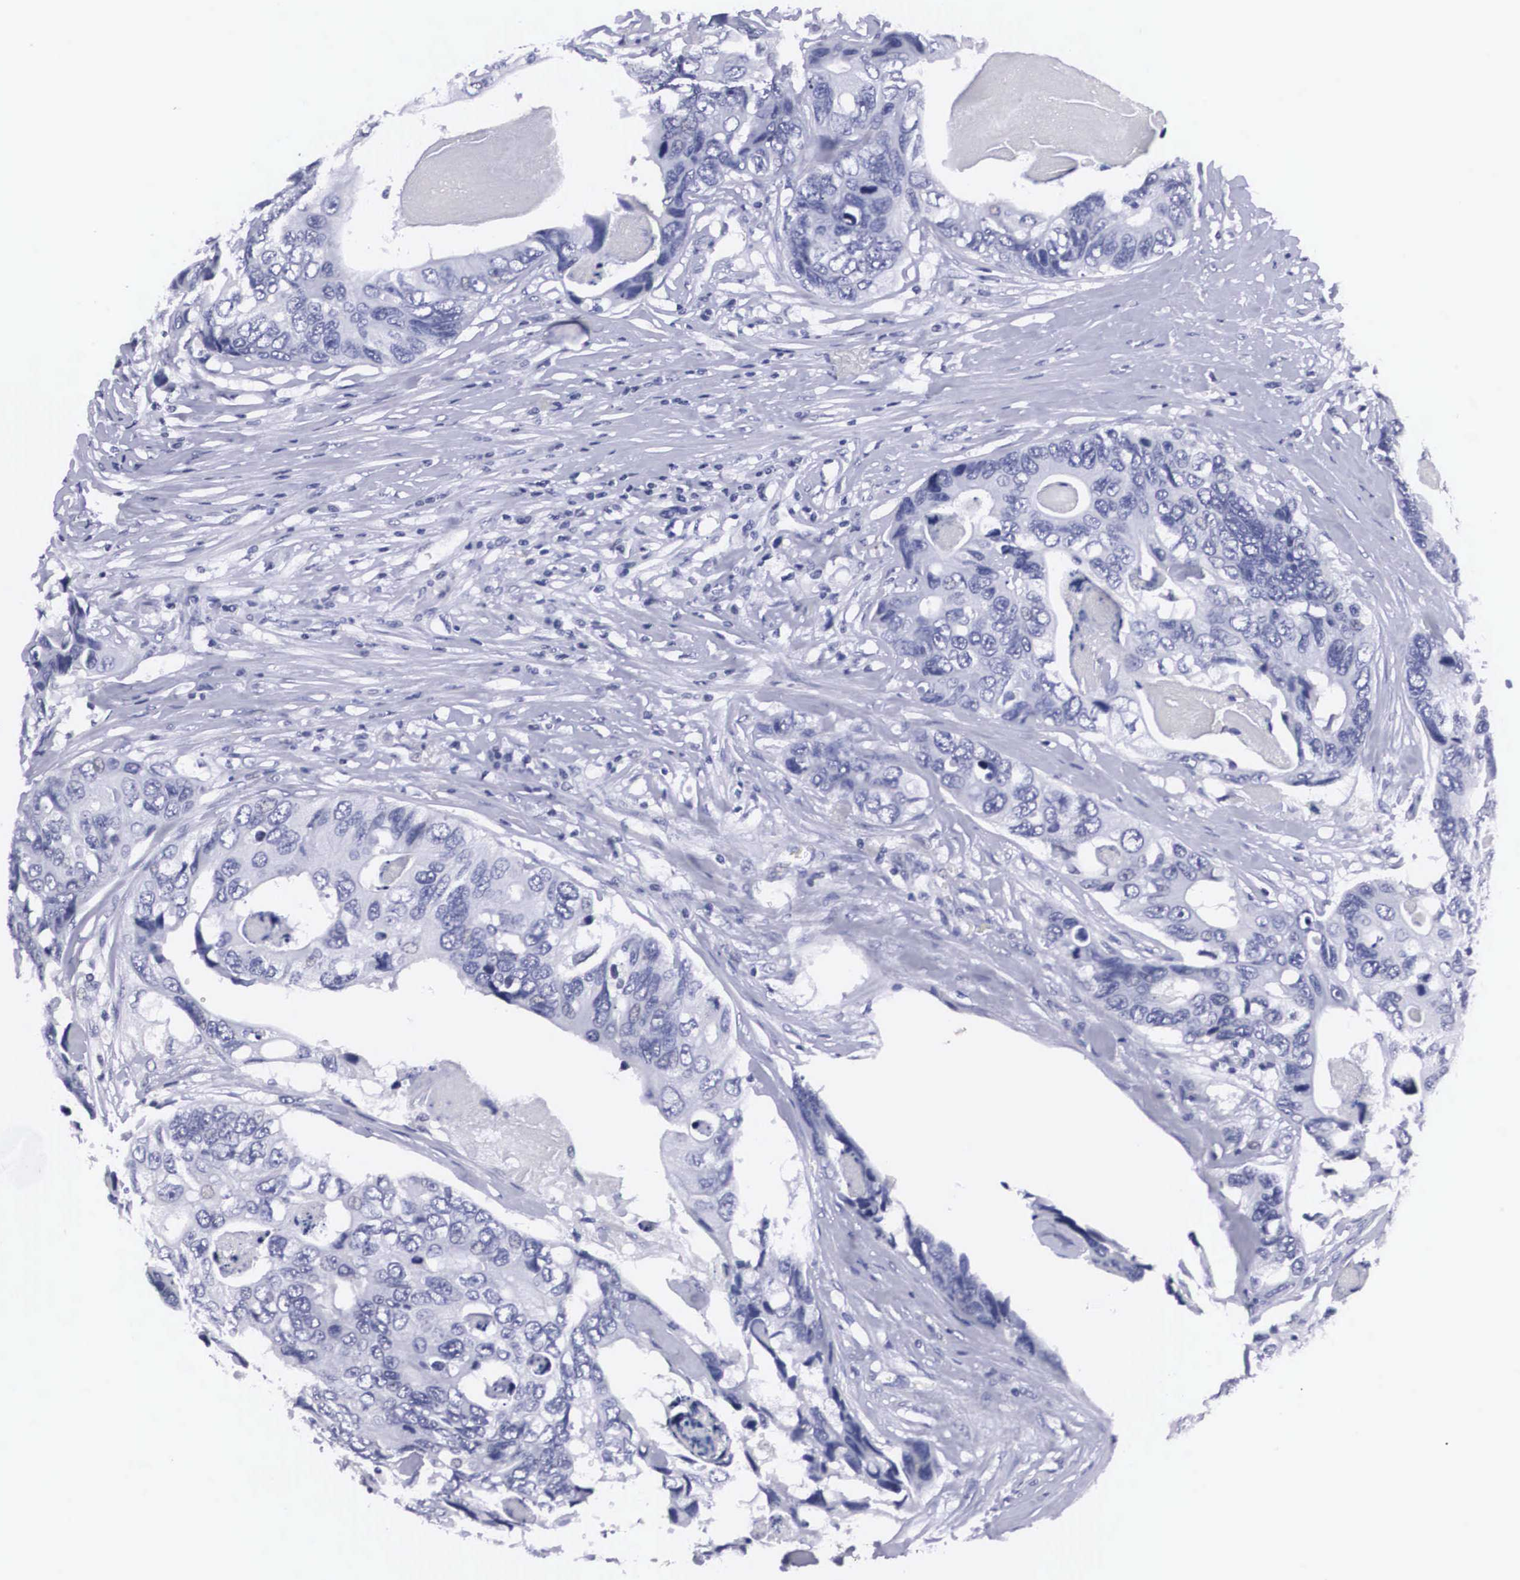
{"staining": {"intensity": "negative", "quantity": "none", "location": "none"}, "tissue": "colorectal cancer", "cell_type": "Tumor cells", "image_type": "cancer", "snomed": [{"axis": "morphology", "description": "Adenocarcinoma, NOS"}, {"axis": "topography", "description": "Colon"}], "caption": "Immunohistochemistry of colorectal cancer reveals no positivity in tumor cells.", "gene": "C22orf31", "patient": {"sex": "female", "age": 86}}